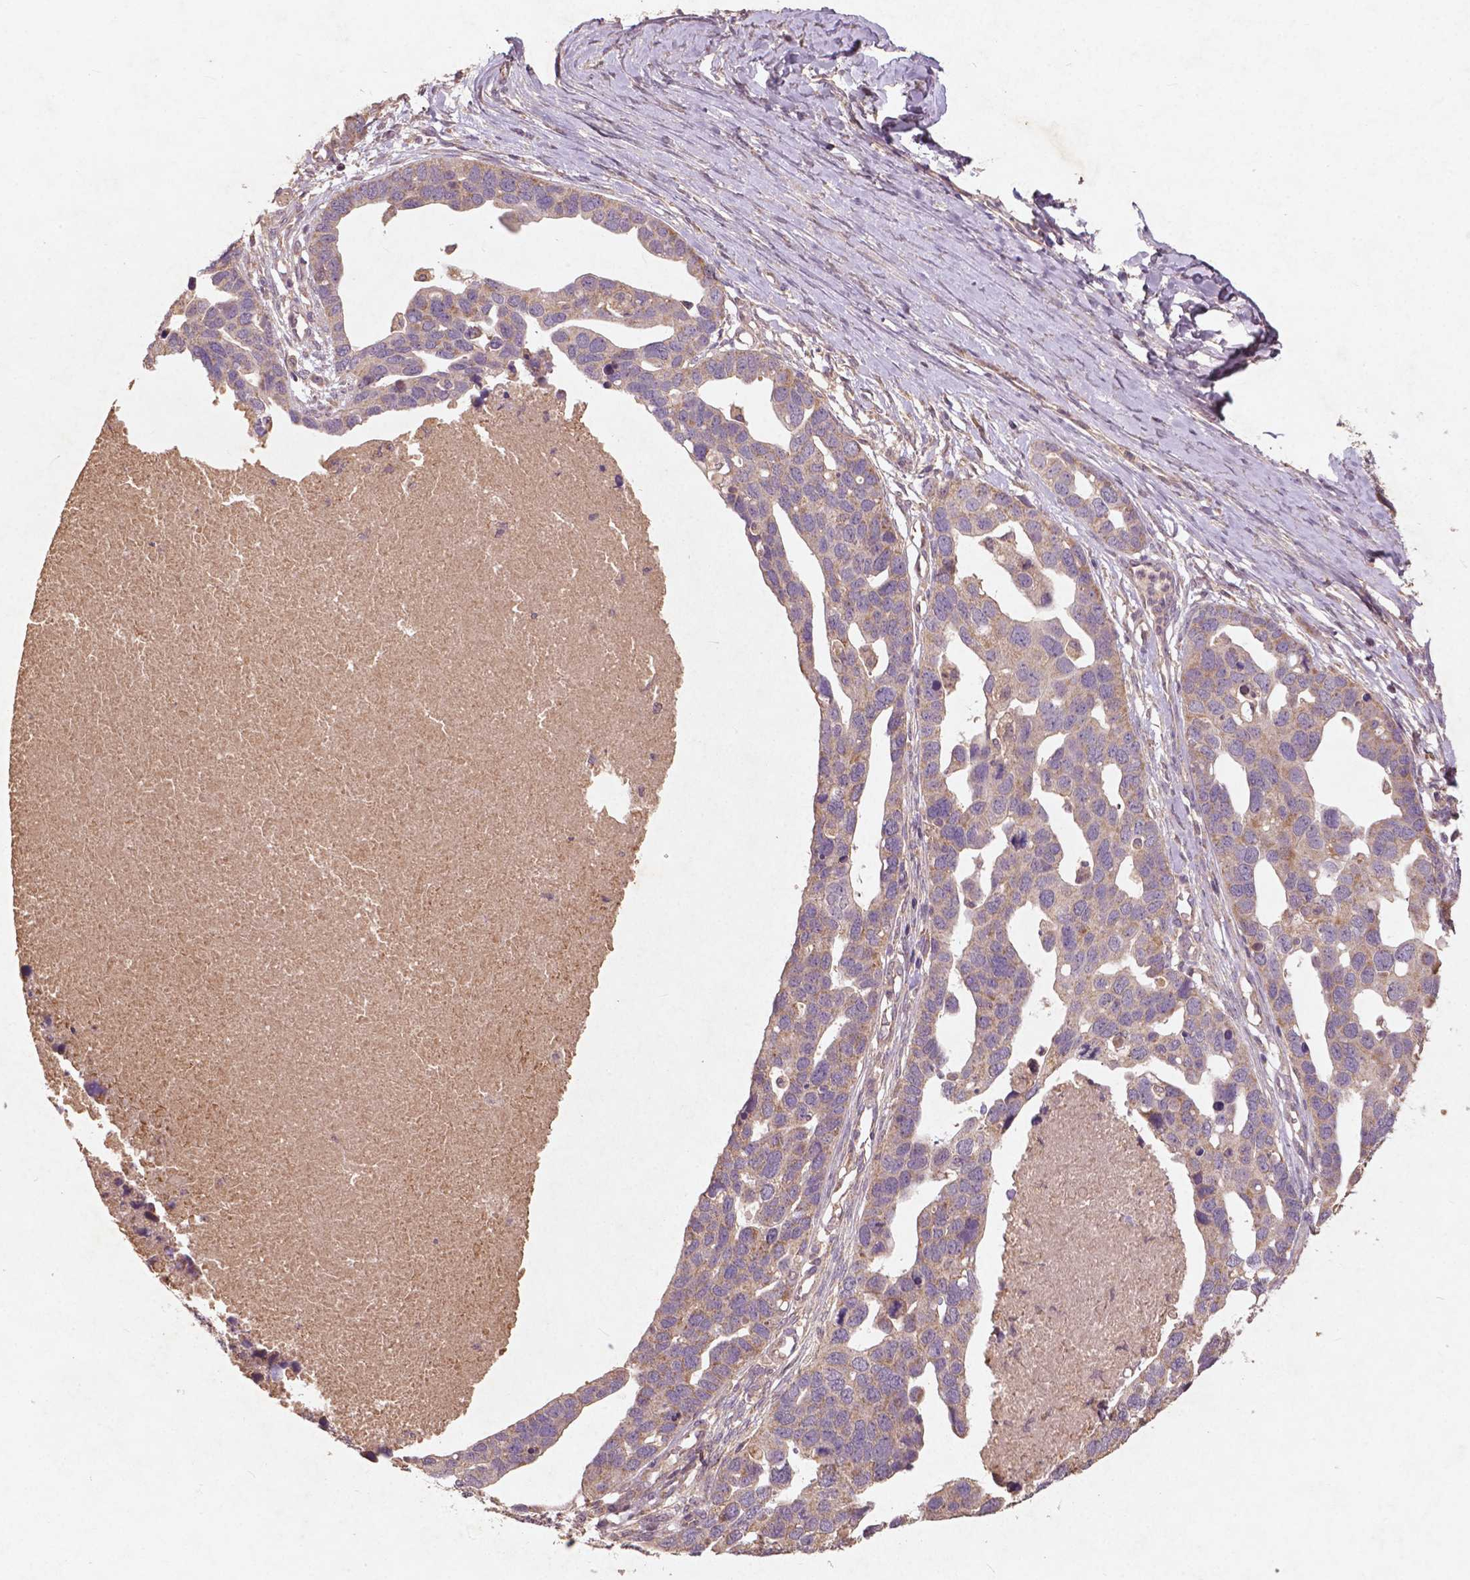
{"staining": {"intensity": "moderate", "quantity": "25%-75%", "location": "cytoplasmic/membranous"}, "tissue": "ovarian cancer", "cell_type": "Tumor cells", "image_type": "cancer", "snomed": [{"axis": "morphology", "description": "Cystadenocarcinoma, serous, NOS"}, {"axis": "topography", "description": "Ovary"}], "caption": "Ovarian cancer stained for a protein (brown) exhibits moderate cytoplasmic/membranous positive expression in approximately 25%-75% of tumor cells.", "gene": "ST6GALNAC5", "patient": {"sex": "female", "age": 54}}